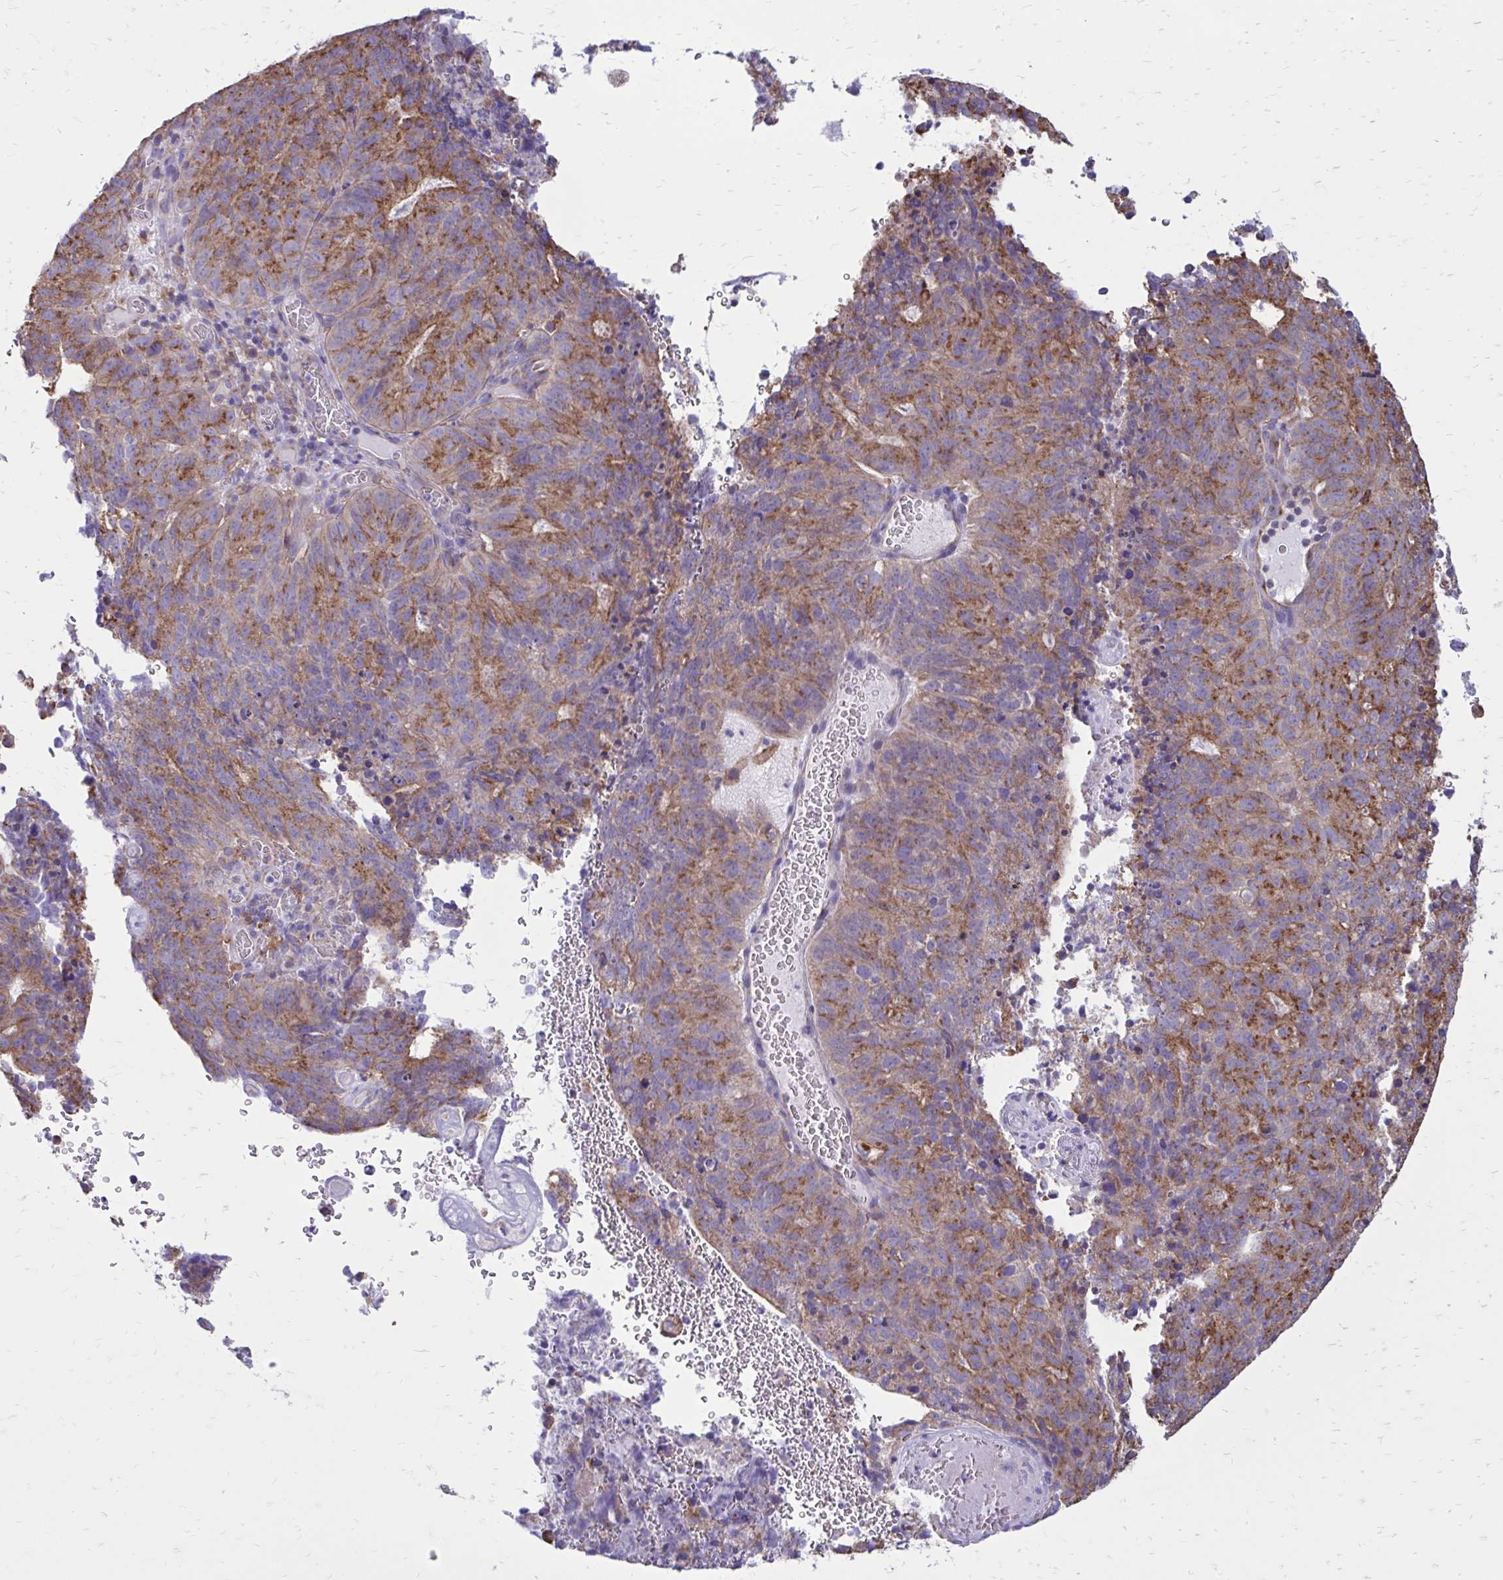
{"staining": {"intensity": "moderate", "quantity": ">75%", "location": "cytoplasmic/membranous"}, "tissue": "cervical cancer", "cell_type": "Tumor cells", "image_type": "cancer", "snomed": [{"axis": "morphology", "description": "Adenocarcinoma, NOS"}, {"axis": "topography", "description": "Cervix"}], "caption": "This photomicrograph reveals immunohistochemistry staining of human adenocarcinoma (cervical), with medium moderate cytoplasmic/membranous positivity in approximately >75% of tumor cells.", "gene": "CLTA", "patient": {"sex": "female", "age": 38}}